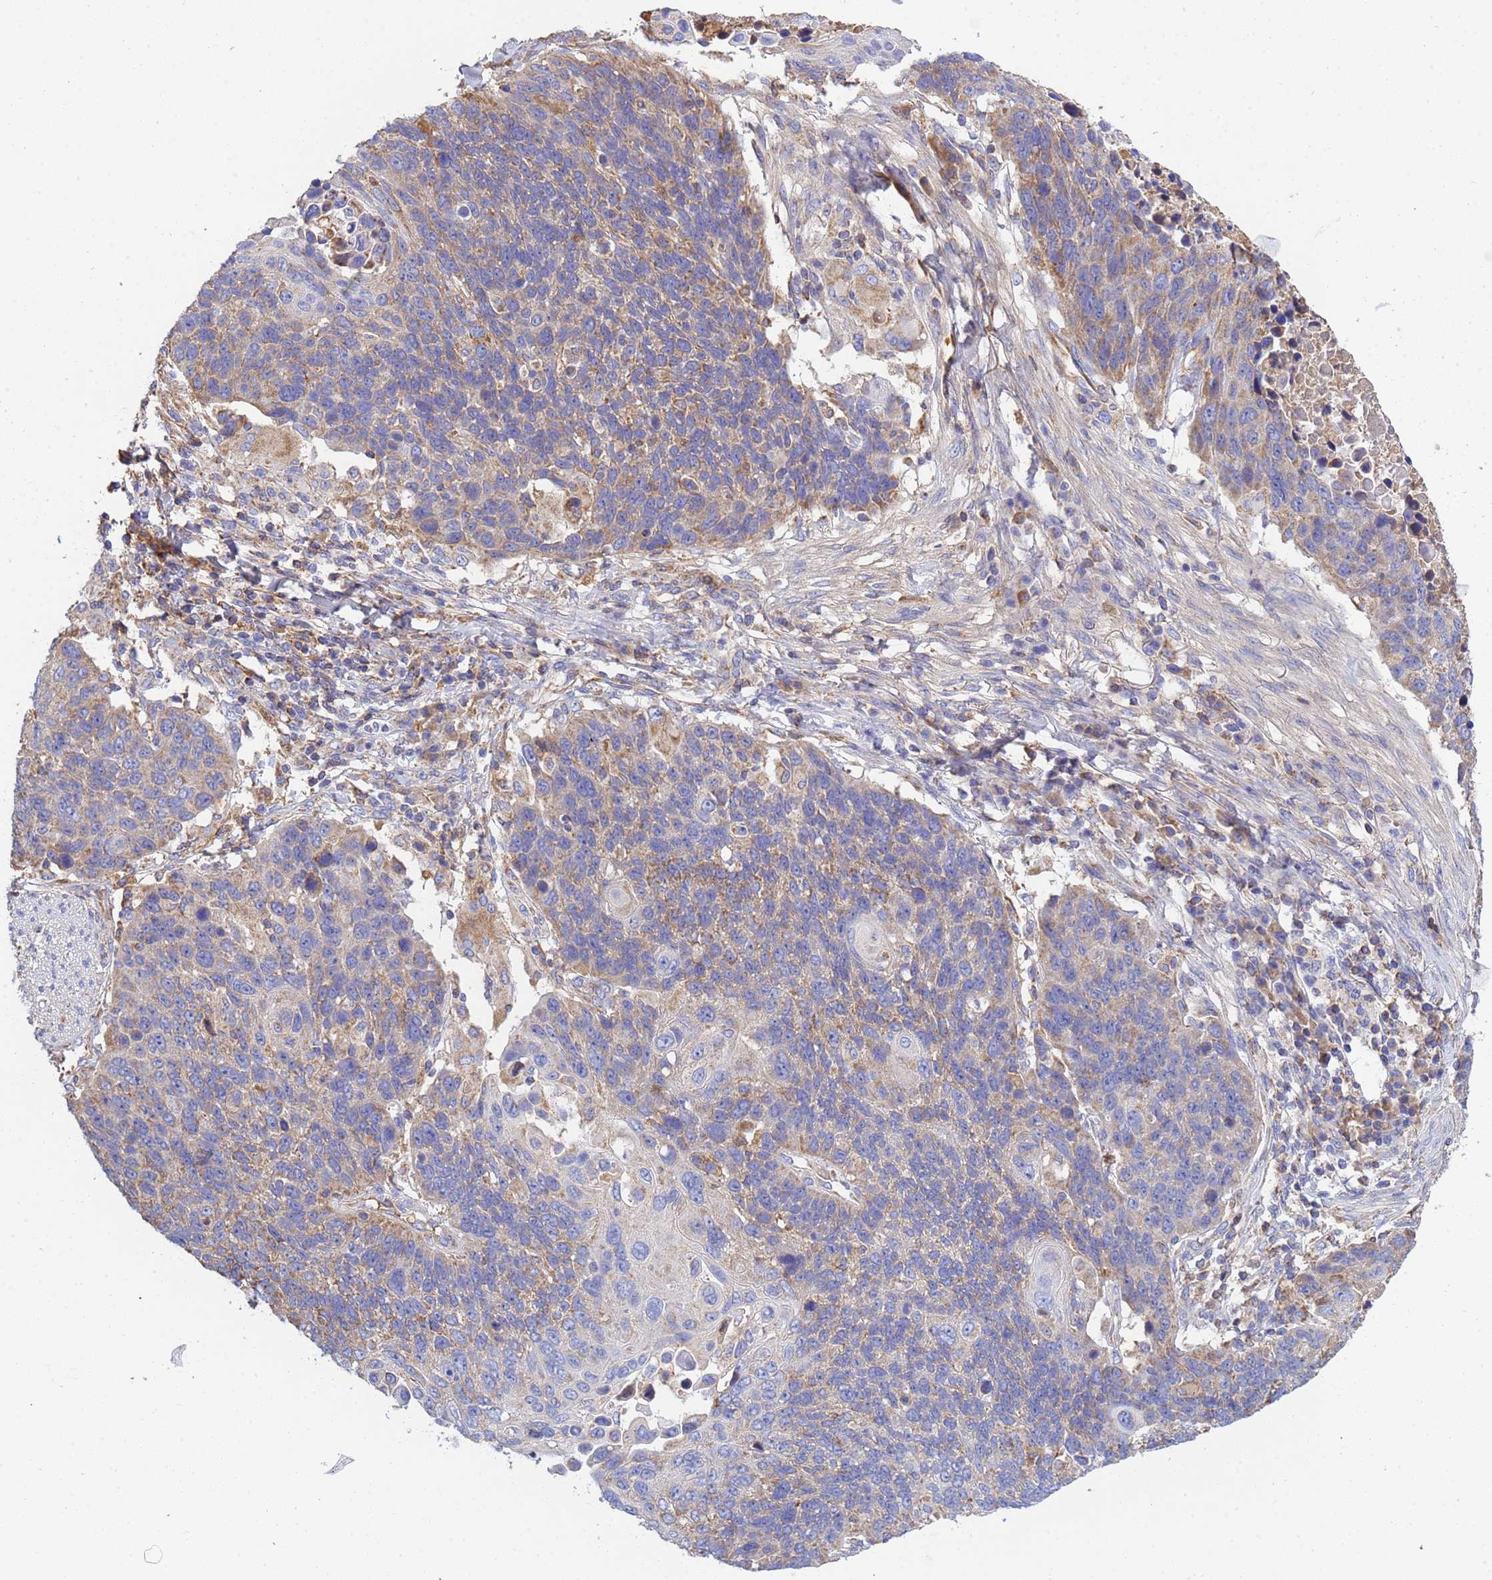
{"staining": {"intensity": "weak", "quantity": "25%-75%", "location": "cytoplasmic/membranous"}, "tissue": "lung cancer", "cell_type": "Tumor cells", "image_type": "cancer", "snomed": [{"axis": "morphology", "description": "Normal tissue, NOS"}, {"axis": "morphology", "description": "Squamous cell carcinoma, NOS"}, {"axis": "topography", "description": "Lymph node"}, {"axis": "topography", "description": "Lung"}], "caption": "Brown immunohistochemical staining in lung cancer (squamous cell carcinoma) exhibits weak cytoplasmic/membranous expression in about 25%-75% of tumor cells. (Stains: DAB (3,3'-diaminobenzidine) in brown, nuclei in blue, Microscopy: brightfield microscopy at high magnification).", "gene": "GLUD1", "patient": {"sex": "male", "age": 66}}